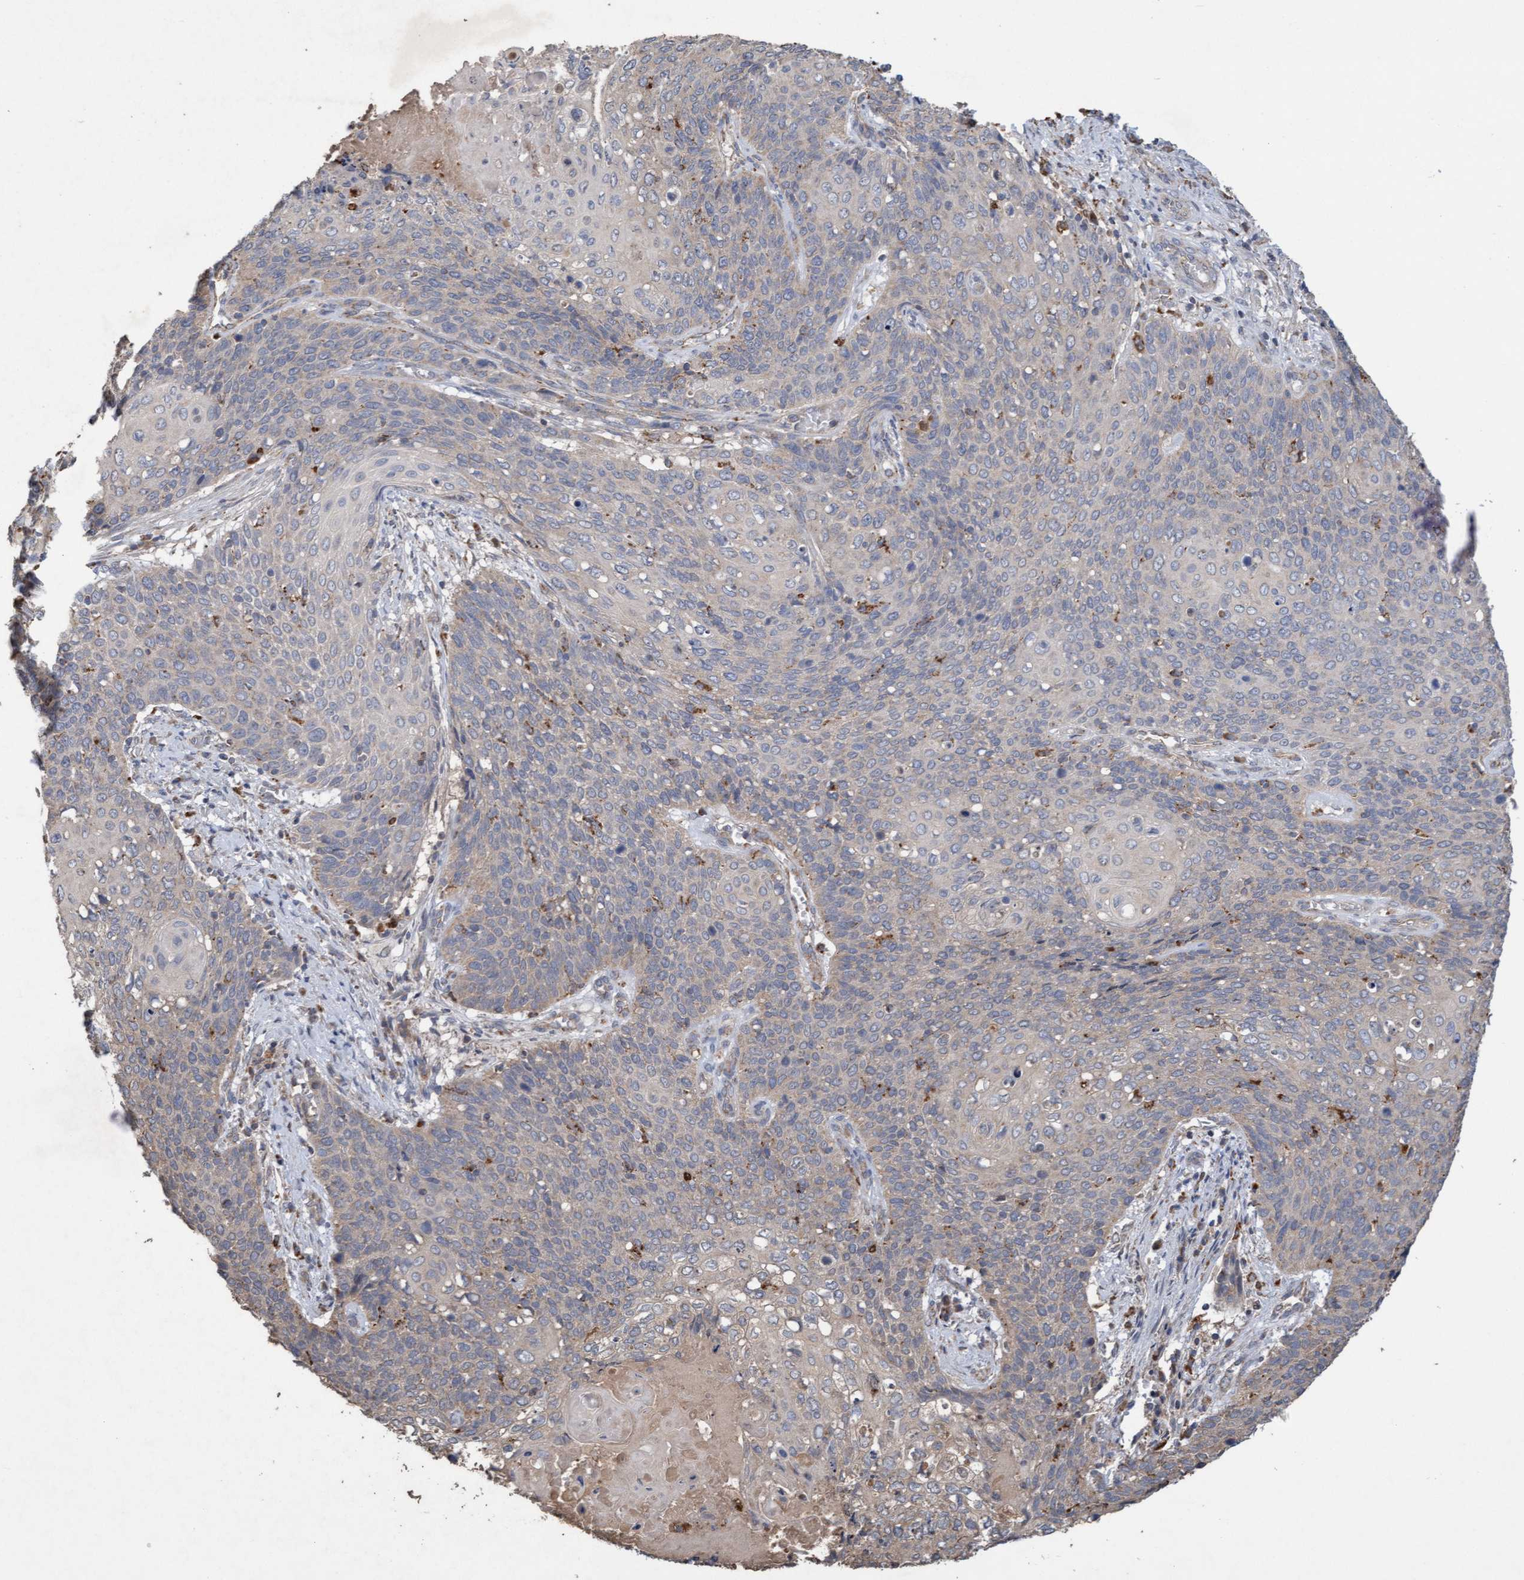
{"staining": {"intensity": "weak", "quantity": "<25%", "location": "cytoplasmic/membranous"}, "tissue": "cervical cancer", "cell_type": "Tumor cells", "image_type": "cancer", "snomed": [{"axis": "morphology", "description": "Squamous cell carcinoma, NOS"}, {"axis": "topography", "description": "Cervix"}], "caption": "Histopathology image shows no significant protein positivity in tumor cells of cervical cancer.", "gene": "ATPAF2", "patient": {"sex": "female", "age": 39}}